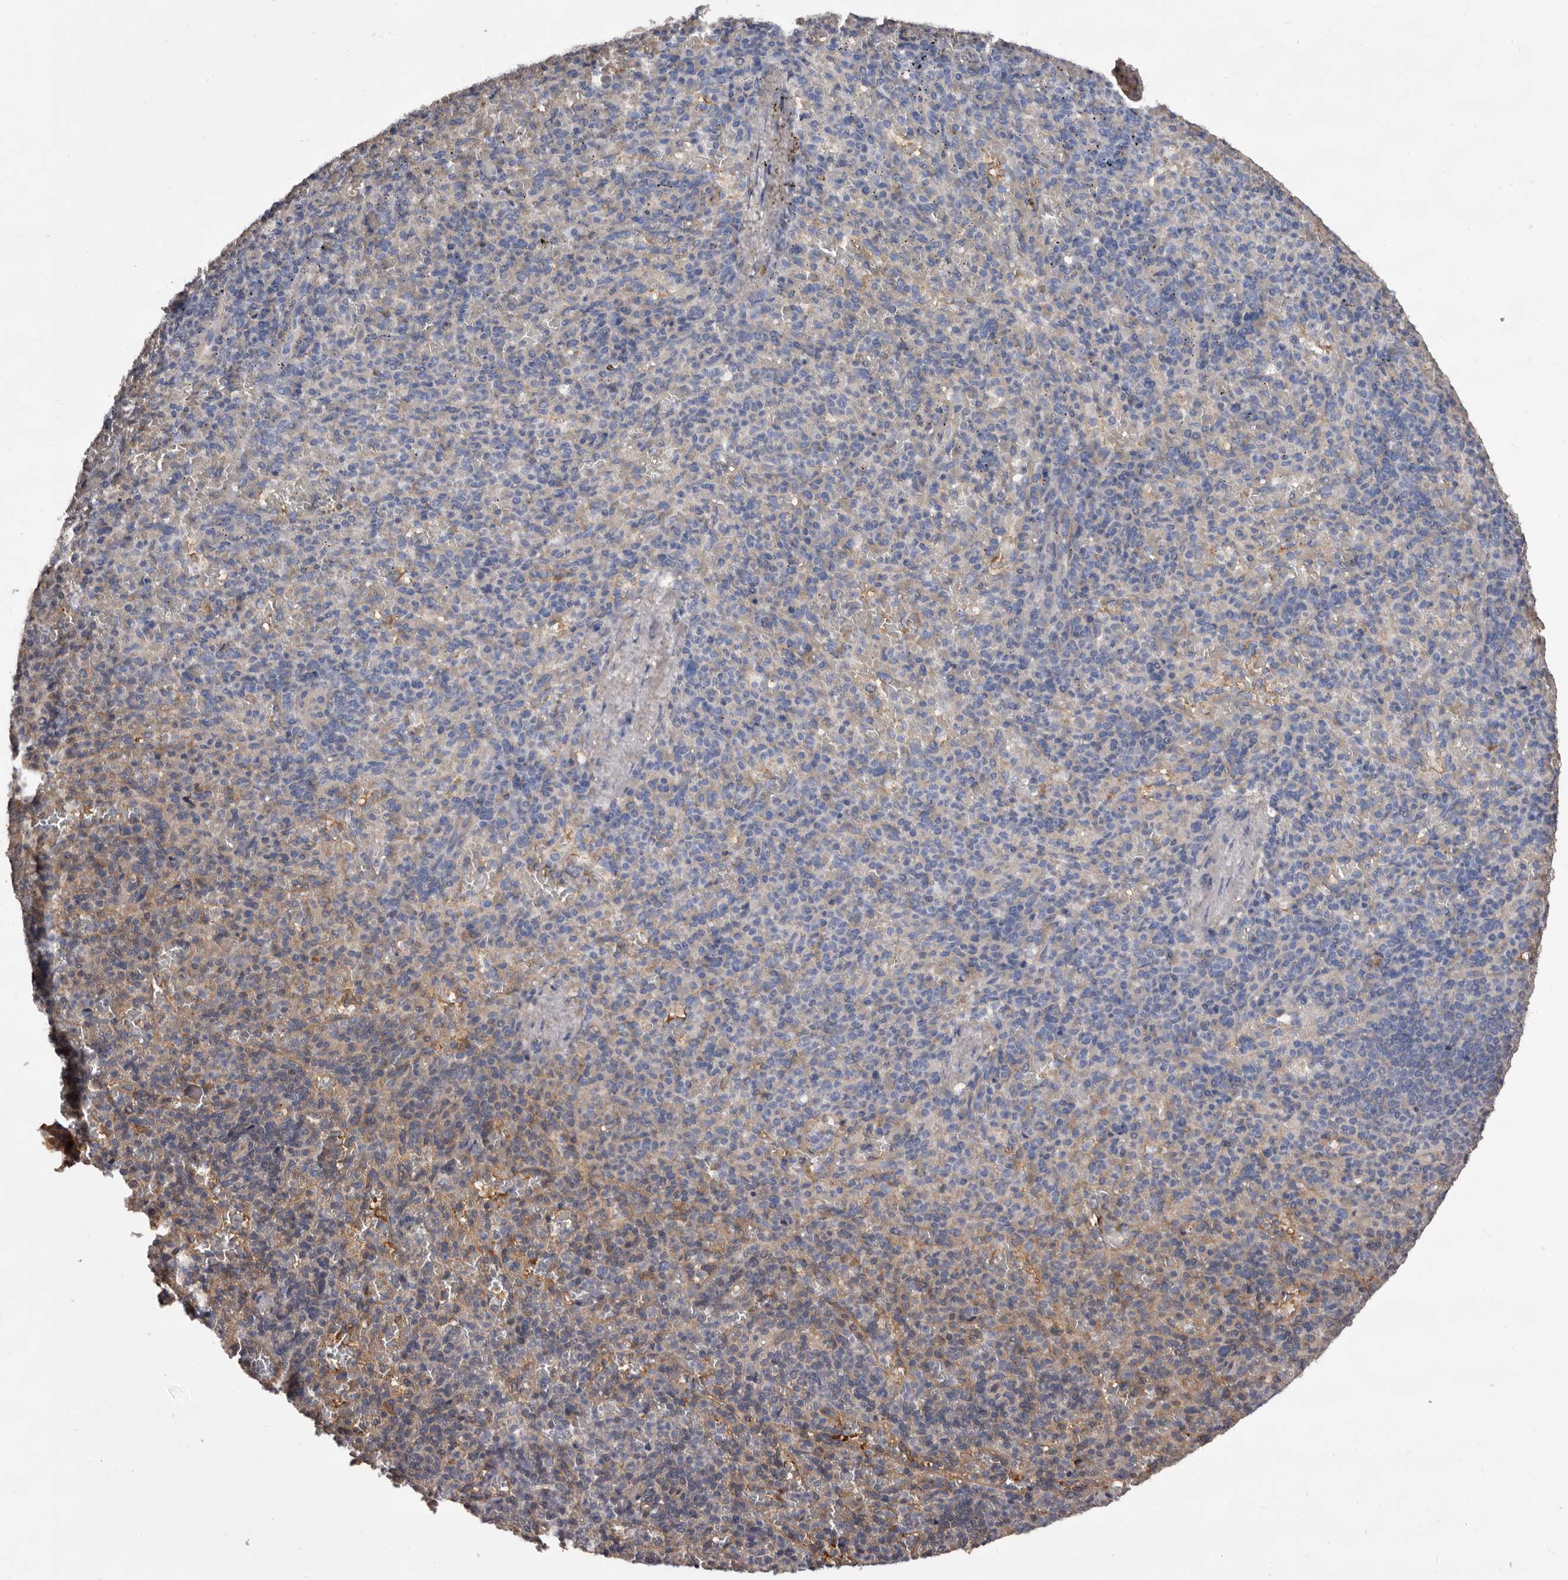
{"staining": {"intensity": "weak", "quantity": "25%-75%", "location": "cytoplasmic/membranous"}, "tissue": "spleen", "cell_type": "Cells in red pulp", "image_type": "normal", "snomed": [{"axis": "morphology", "description": "Normal tissue, NOS"}, {"axis": "topography", "description": "Spleen"}], "caption": "High-magnification brightfield microscopy of benign spleen stained with DAB (3,3'-diaminobenzidine) (brown) and counterstained with hematoxylin (blue). cells in red pulp exhibit weak cytoplasmic/membranous expression is seen in about25%-75% of cells. Nuclei are stained in blue.", "gene": "ADAMTS2", "patient": {"sex": "female", "age": 74}}